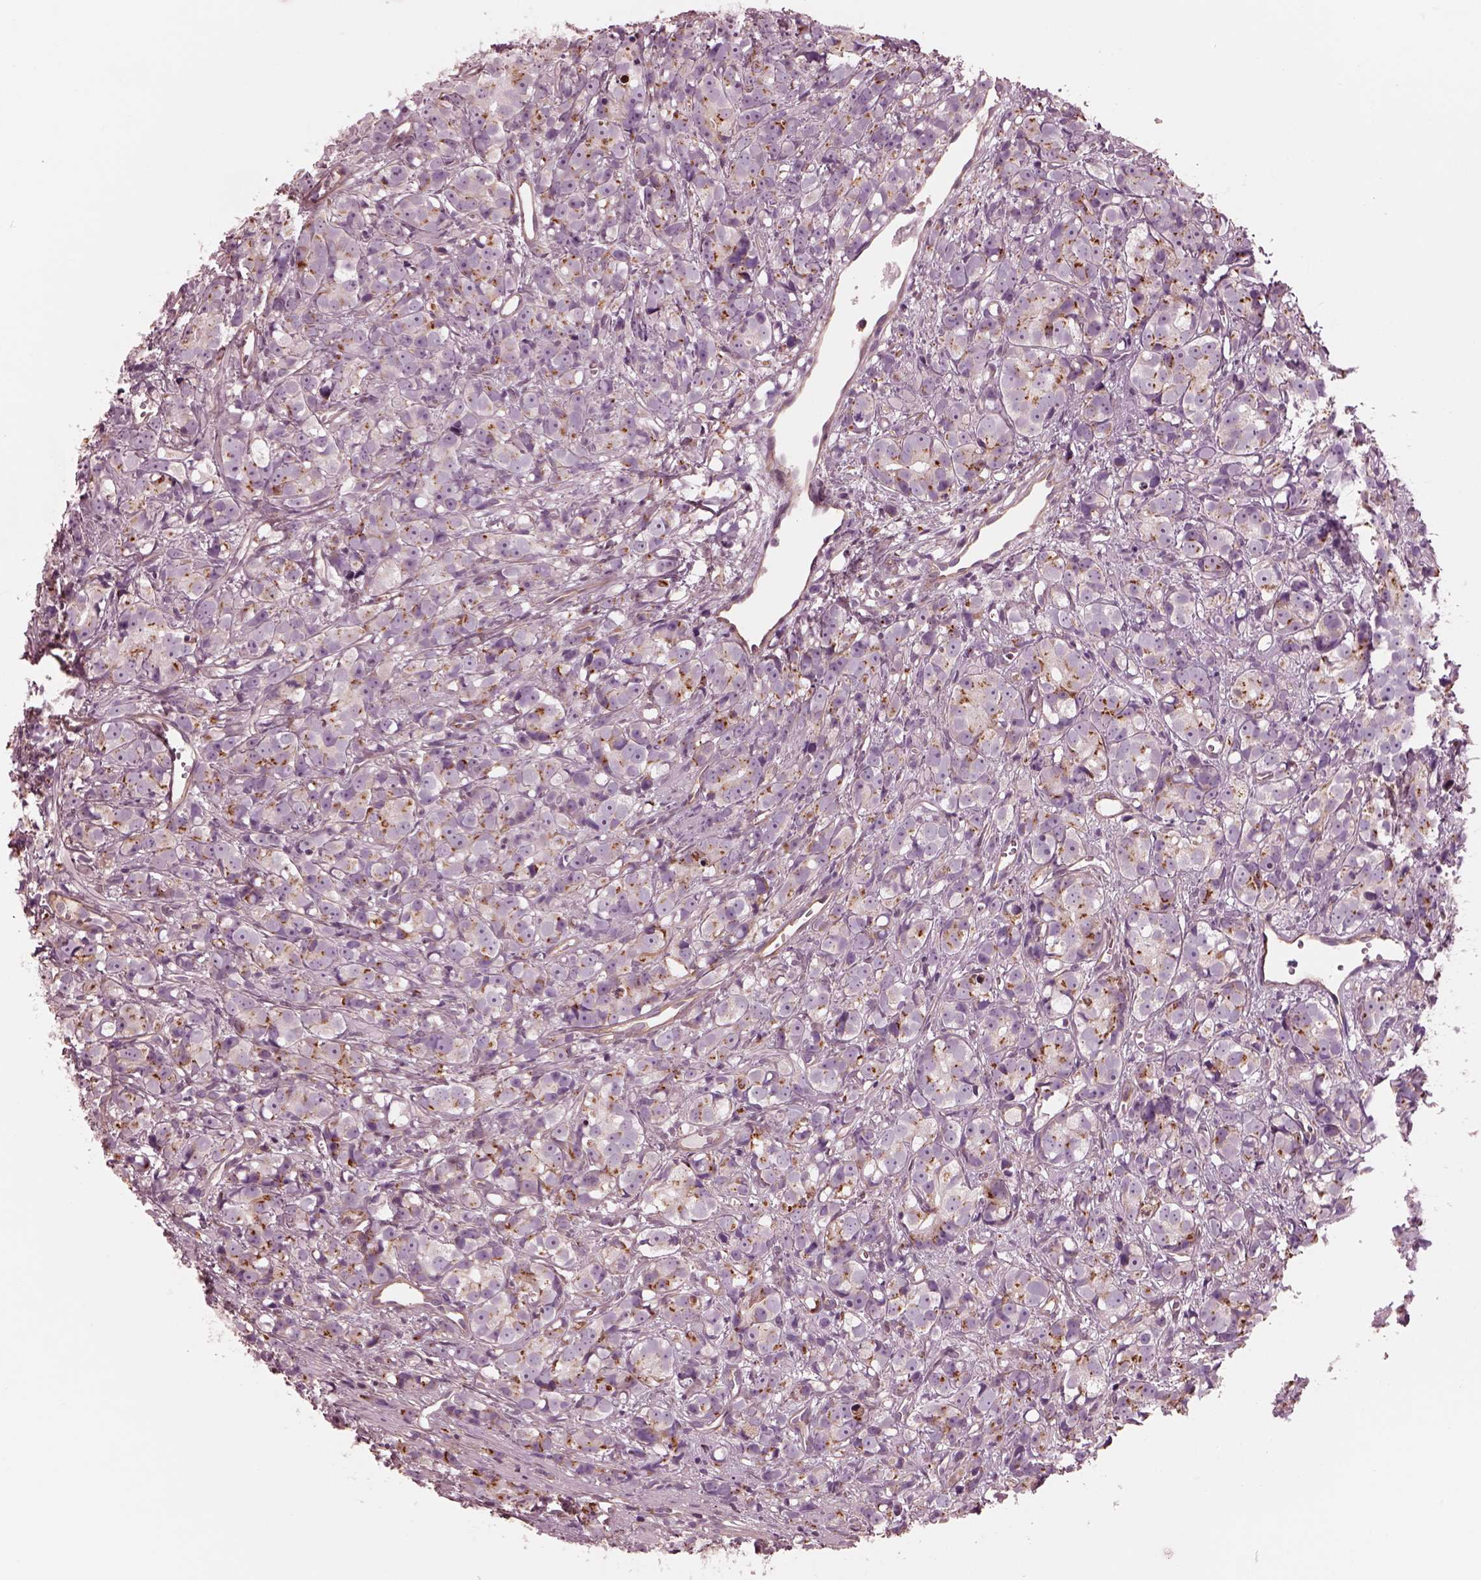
{"staining": {"intensity": "strong", "quantity": "<25%", "location": "cytoplasmic/membranous"}, "tissue": "prostate cancer", "cell_type": "Tumor cells", "image_type": "cancer", "snomed": [{"axis": "morphology", "description": "Adenocarcinoma, High grade"}, {"axis": "topography", "description": "Prostate"}], "caption": "A brown stain labels strong cytoplasmic/membranous positivity of a protein in human prostate cancer (high-grade adenocarcinoma) tumor cells.", "gene": "ELAPOR1", "patient": {"sex": "male", "age": 77}}